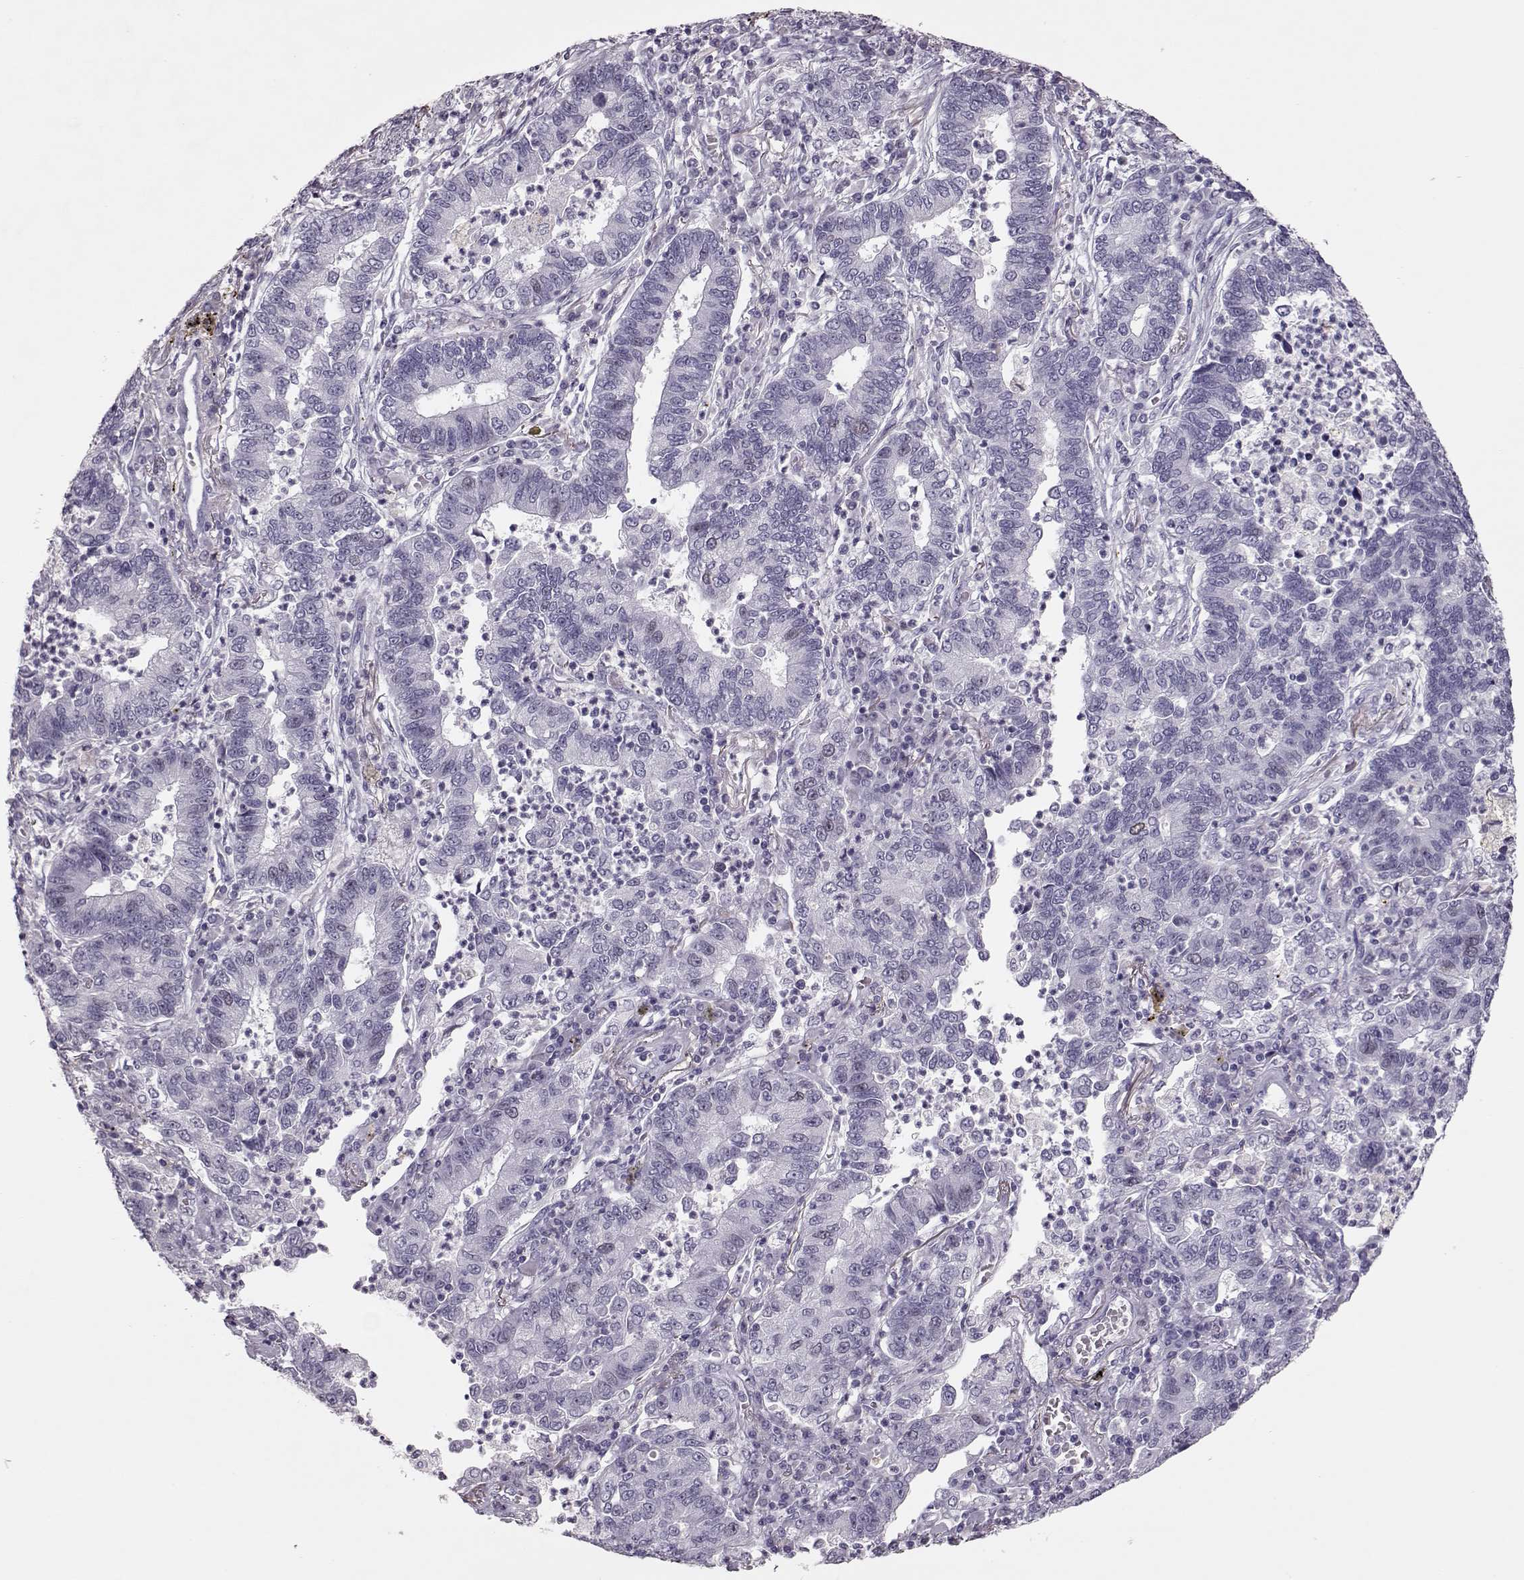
{"staining": {"intensity": "weak", "quantity": "<25%", "location": "nuclear"}, "tissue": "lung cancer", "cell_type": "Tumor cells", "image_type": "cancer", "snomed": [{"axis": "morphology", "description": "Adenocarcinoma, NOS"}, {"axis": "topography", "description": "Lung"}], "caption": "The micrograph displays no significant staining in tumor cells of adenocarcinoma (lung).", "gene": "SGO1", "patient": {"sex": "female", "age": 57}}